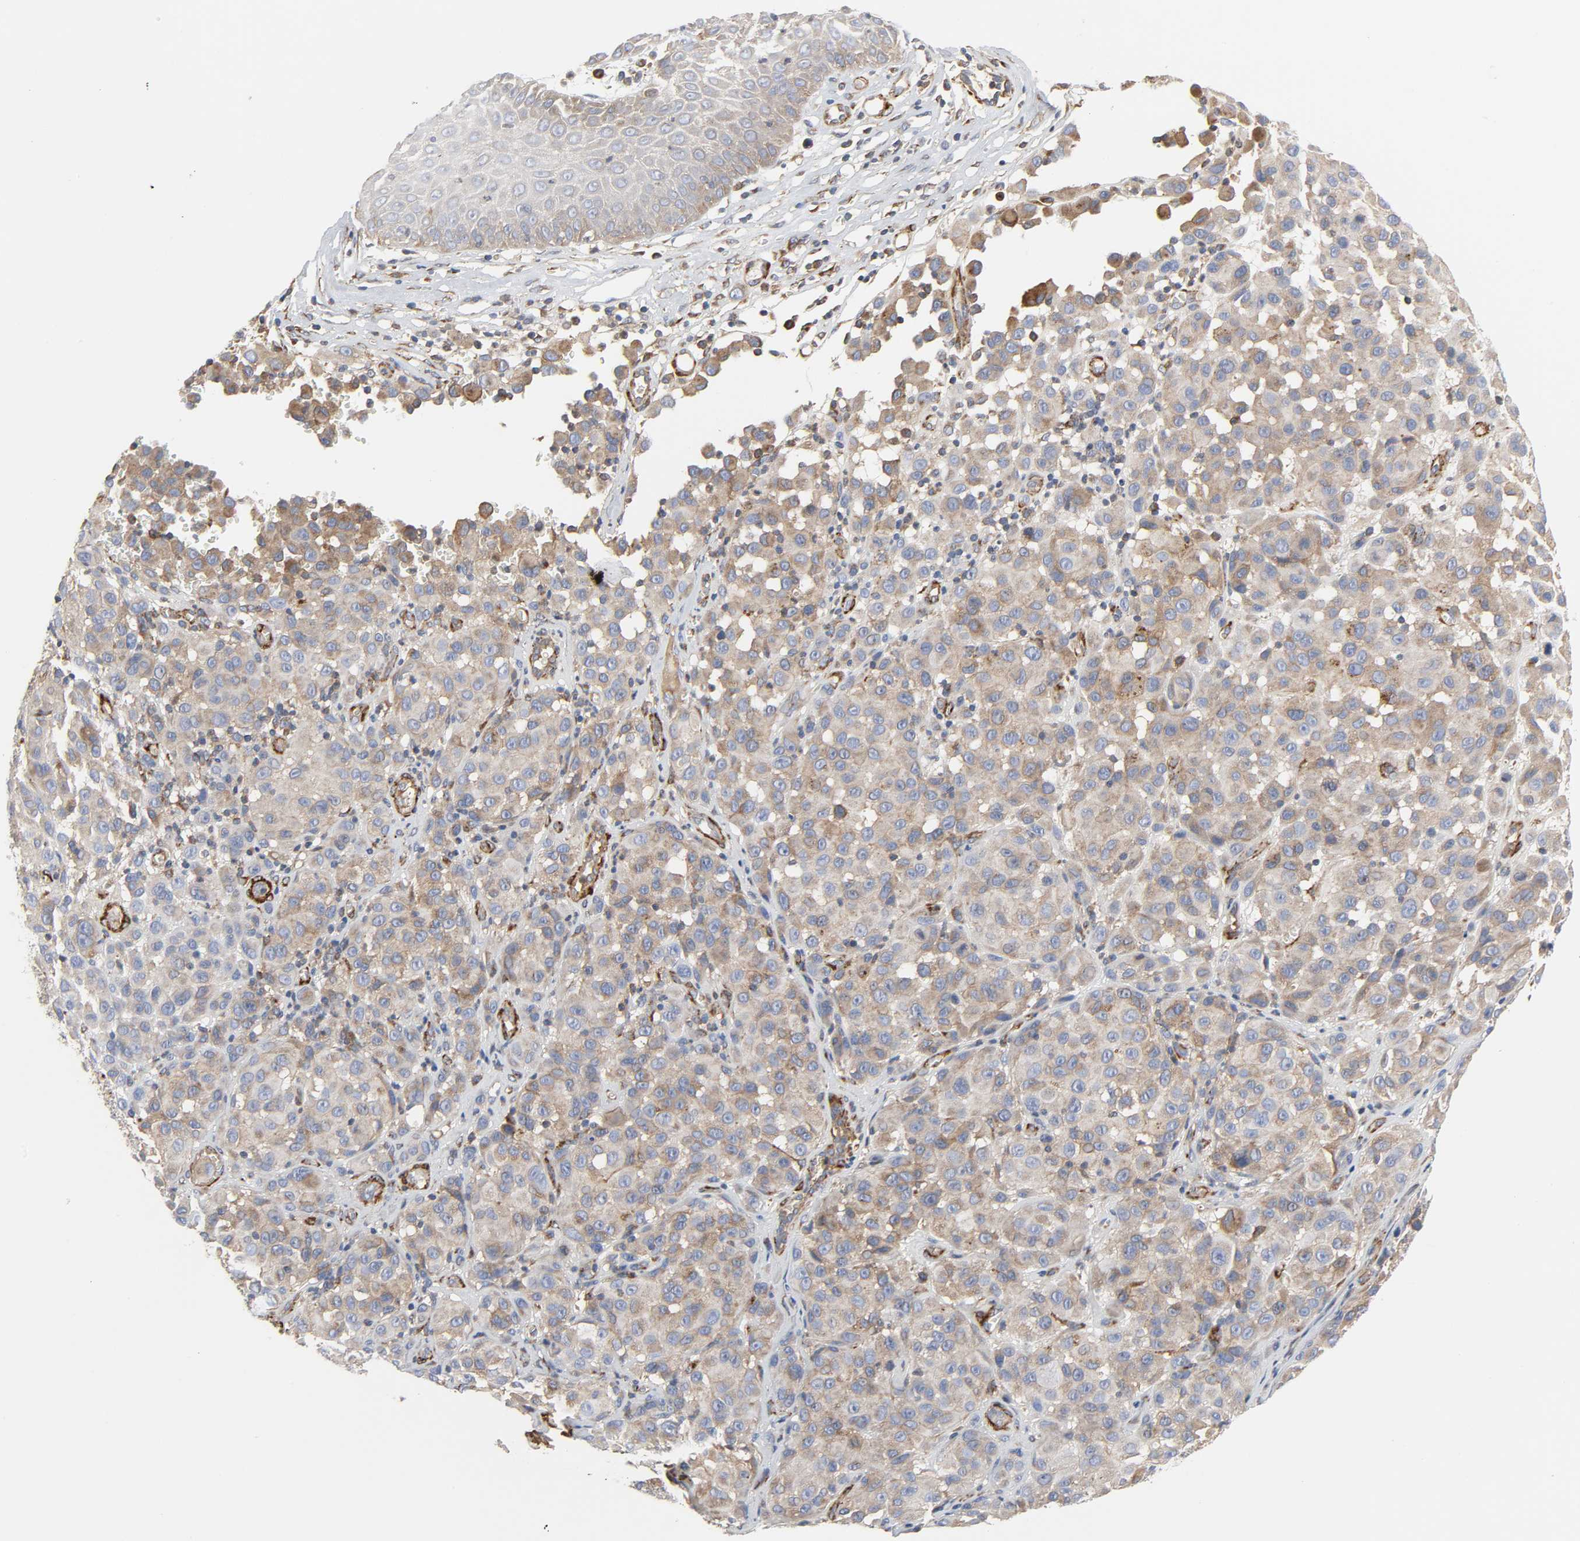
{"staining": {"intensity": "moderate", "quantity": "25%-75%", "location": "cytoplasmic/membranous"}, "tissue": "melanoma", "cell_type": "Tumor cells", "image_type": "cancer", "snomed": [{"axis": "morphology", "description": "Malignant melanoma, NOS"}, {"axis": "topography", "description": "Skin"}], "caption": "Protein staining of melanoma tissue exhibits moderate cytoplasmic/membranous staining in approximately 25%-75% of tumor cells. (DAB IHC, brown staining for protein, blue staining for nuclei).", "gene": "ARHGAP1", "patient": {"sex": "female", "age": 21}}